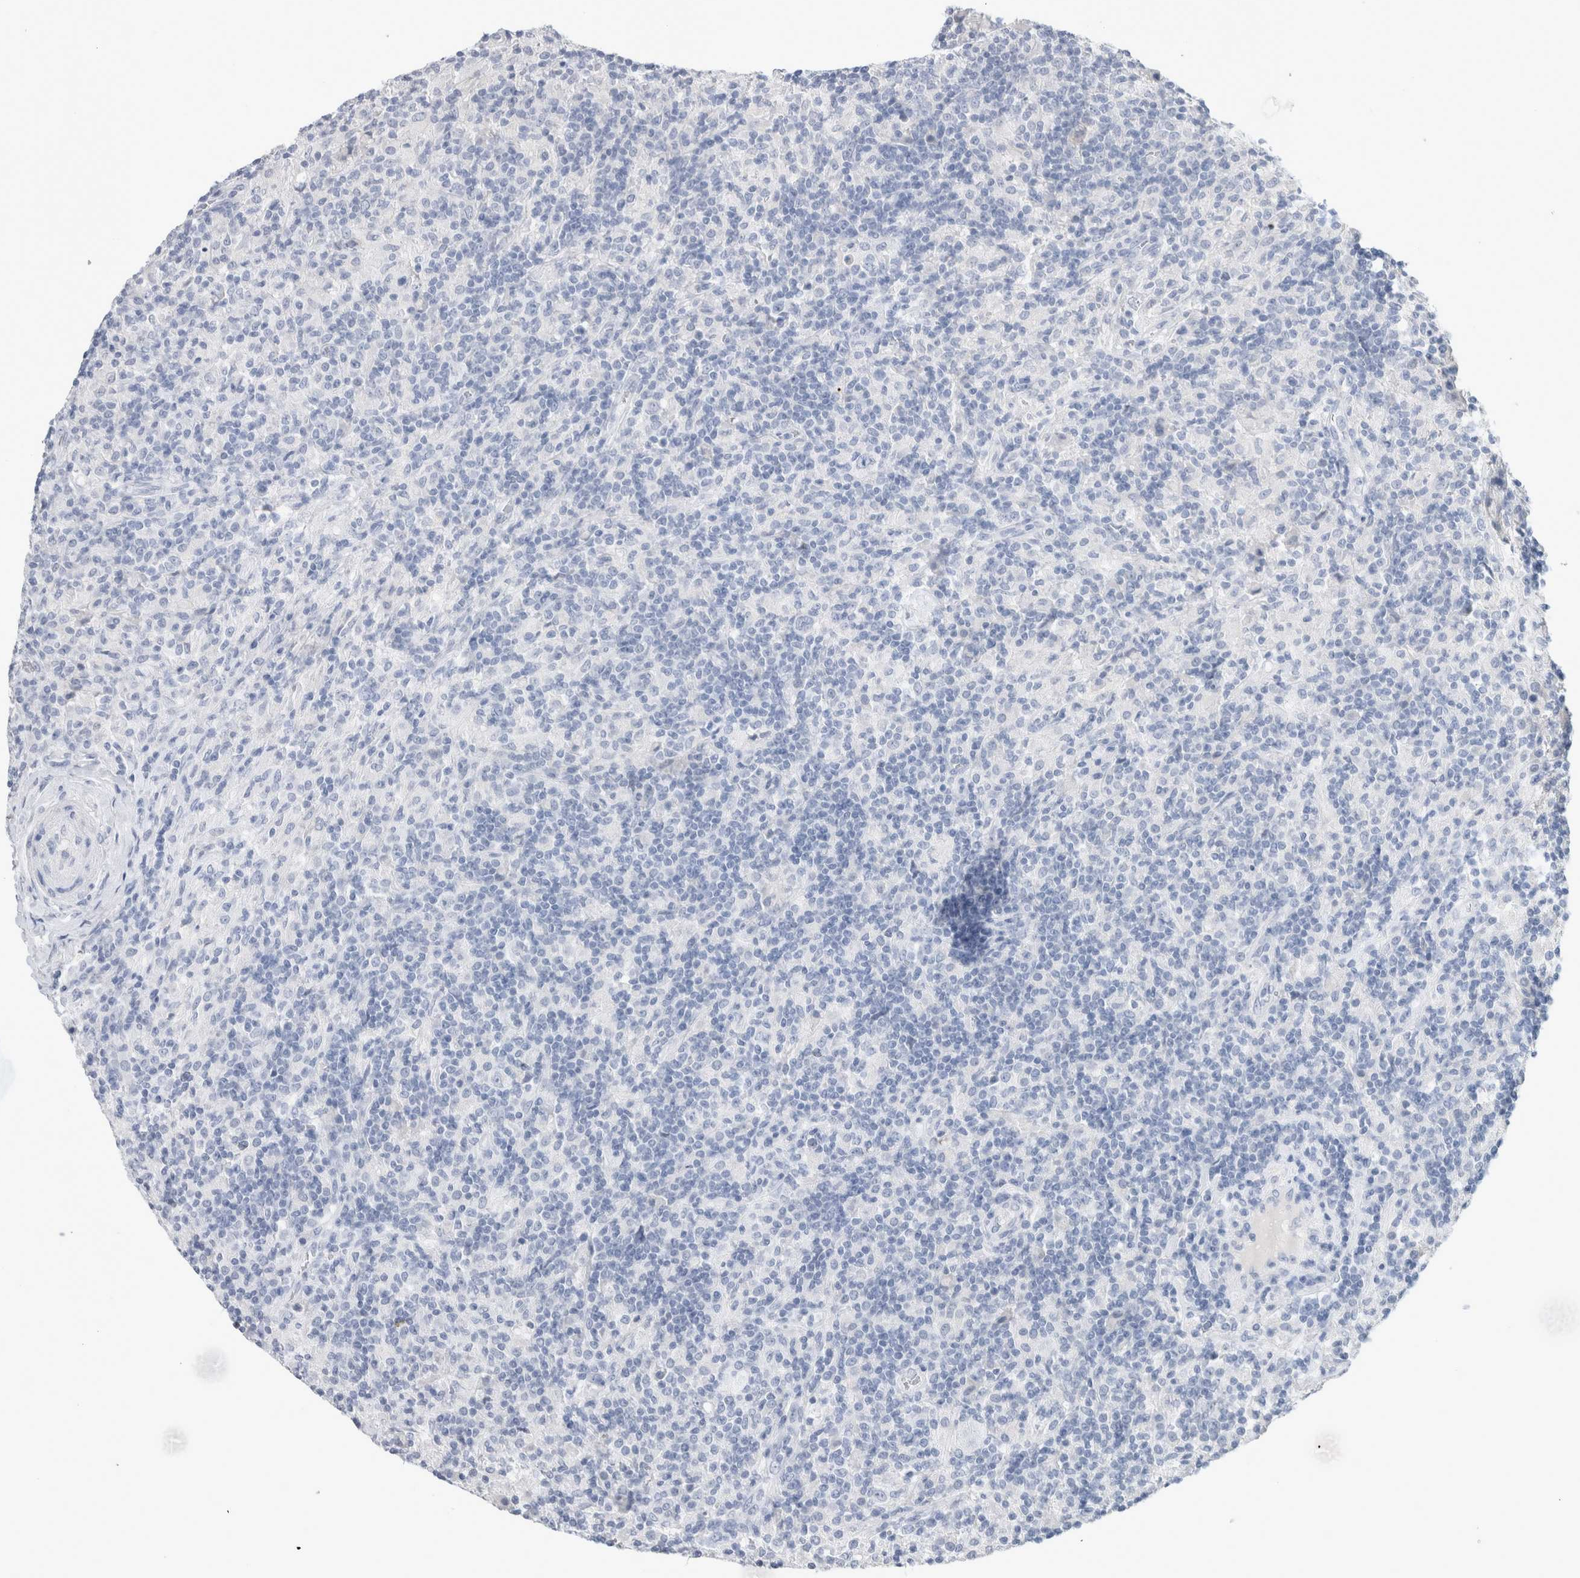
{"staining": {"intensity": "negative", "quantity": "none", "location": "none"}, "tissue": "lymphoma", "cell_type": "Tumor cells", "image_type": "cancer", "snomed": [{"axis": "morphology", "description": "Hodgkin's disease, NOS"}, {"axis": "topography", "description": "Lymph node"}], "caption": "A high-resolution histopathology image shows immunohistochemistry staining of lymphoma, which exhibits no significant expression in tumor cells. (DAB IHC, high magnification).", "gene": "BCAN", "patient": {"sex": "male", "age": 70}}